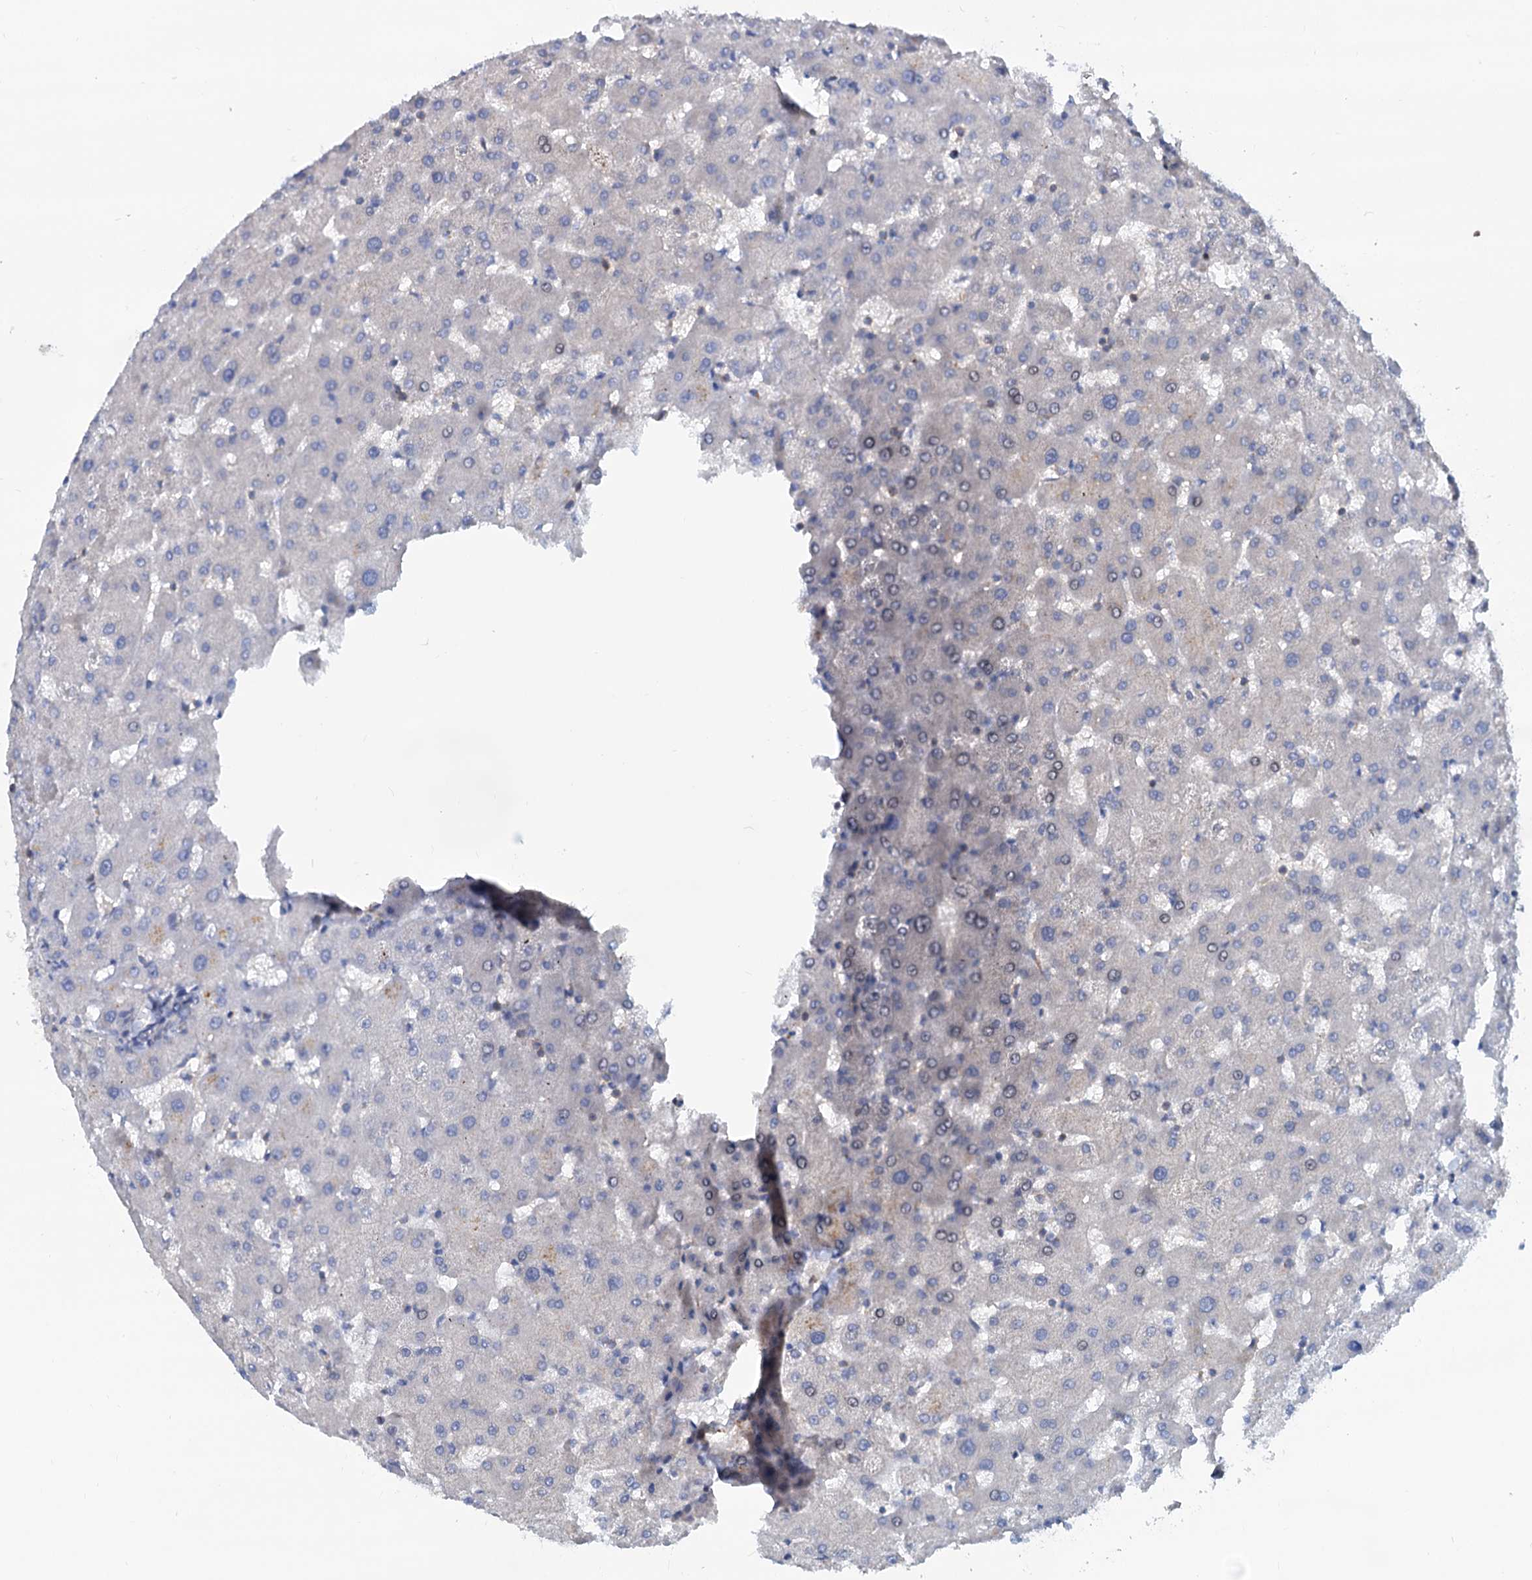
{"staining": {"intensity": "negative", "quantity": "none", "location": "none"}, "tissue": "liver", "cell_type": "Cholangiocytes", "image_type": "normal", "snomed": [{"axis": "morphology", "description": "Normal tissue, NOS"}, {"axis": "topography", "description": "Liver"}], "caption": "Photomicrograph shows no protein expression in cholangiocytes of unremarkable liver. The staining is performed using DAB brown chromogen with nuclei counter-stained in using hematoxylin.", "gene": "LRCH4", "patient": {"sex": "female", "age": 63}}